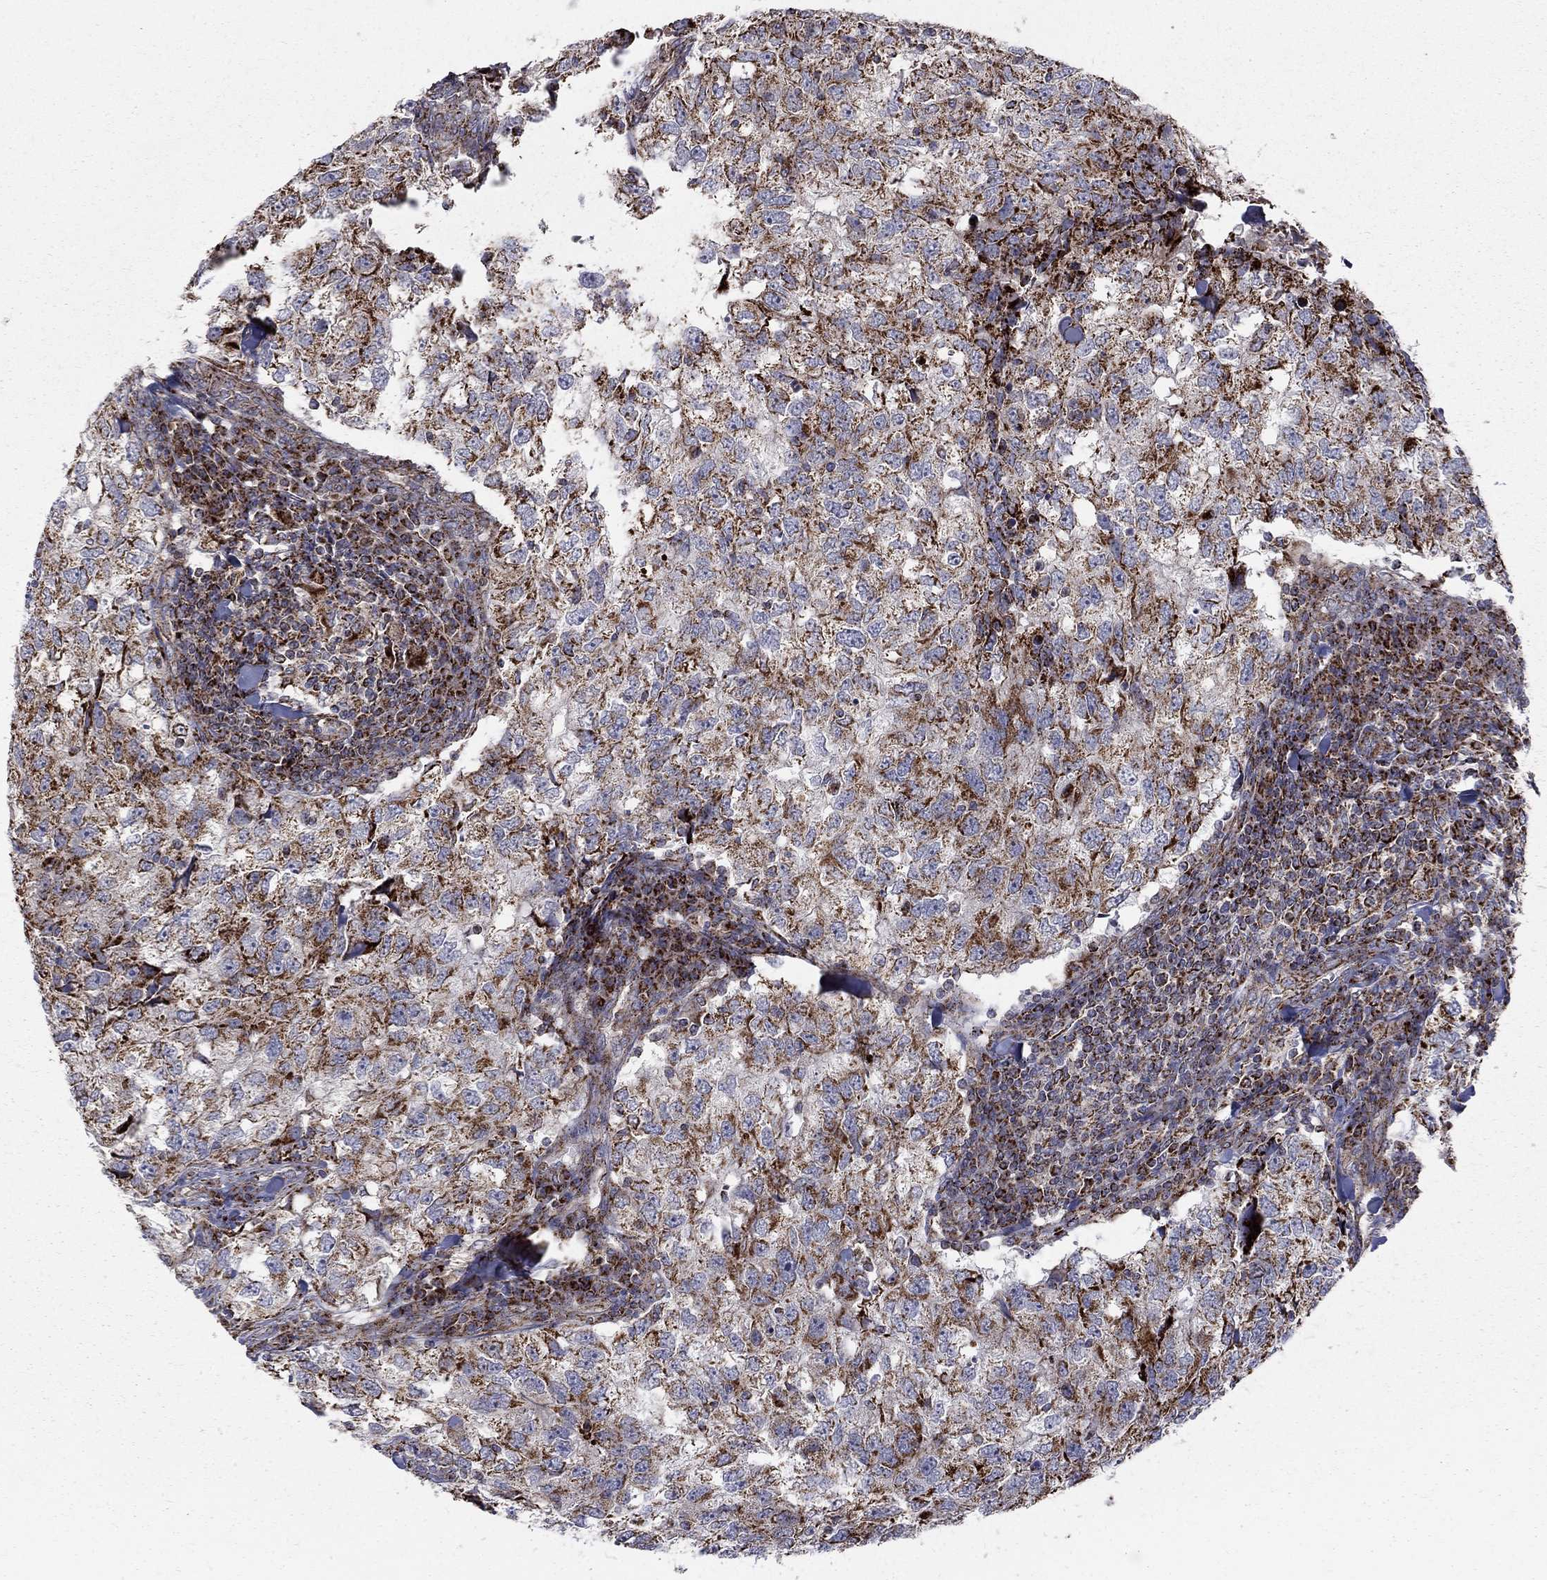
{"staining": {"intensity": "strong", "quantity": ">75%", "location": "cytoplasmic/membranous"}, "tissue": "breast cancer", "cell_type": "Tumor cells", "image_type": "cancer", "snomed": [{"axis": "morphology", "description": "Duct carcinoma"}, {"axis": "topography", "description": "Breast"}], "caption": "The photomicrograph exhibits immunohistochemical staining of breast intraductal carcinoma. There is strong cytoplasmic/membranous expression is appreciated in approximately >75% of tumor cells.", "gene": "ALDH1B1", "patient": {"sex": "female", "age": 30}}